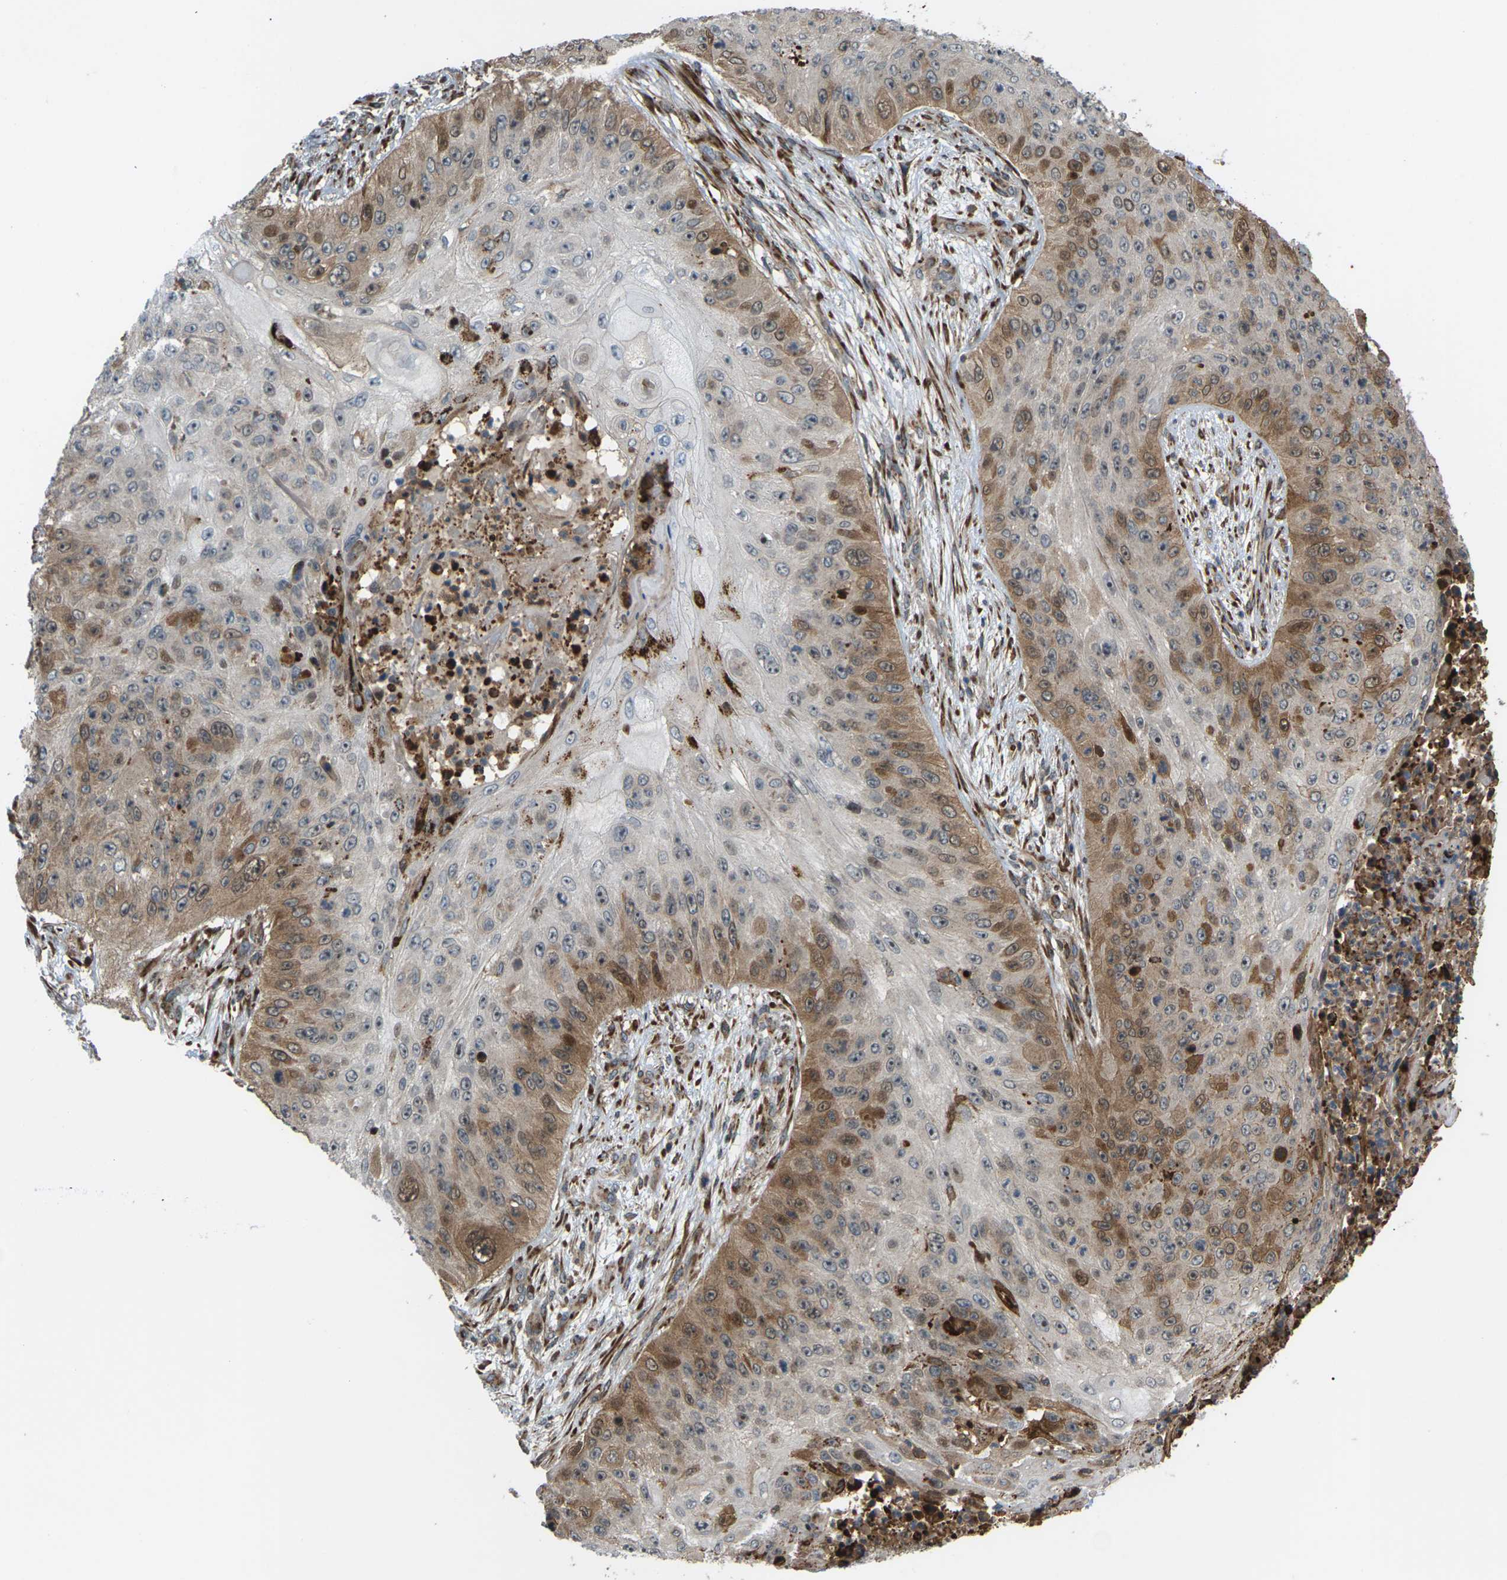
{"staining": {"intensity": "moderate", "quantity": "25%-75%", "location": "cytoplasmic/membranous"}, "tissue": "skin cancer", "cell_type": "Tumor cells", "image_type": "cancer", "snomed": [{"axis": "morphology", "description": "Squamous cell carcinoma, NOS"}, {"axis": "topography", "description": "Skin"}], "caption": "Immunohistochemistry (IHC) histopathology image of human skin cancer stained for a protein (brown), which exhibits medium levels of moderate cytoplasmic/membranous expression in about 25%-75% of tumor cells.", "gene": "ROBO1", "patient": {"sex": "female", "age": 80}}